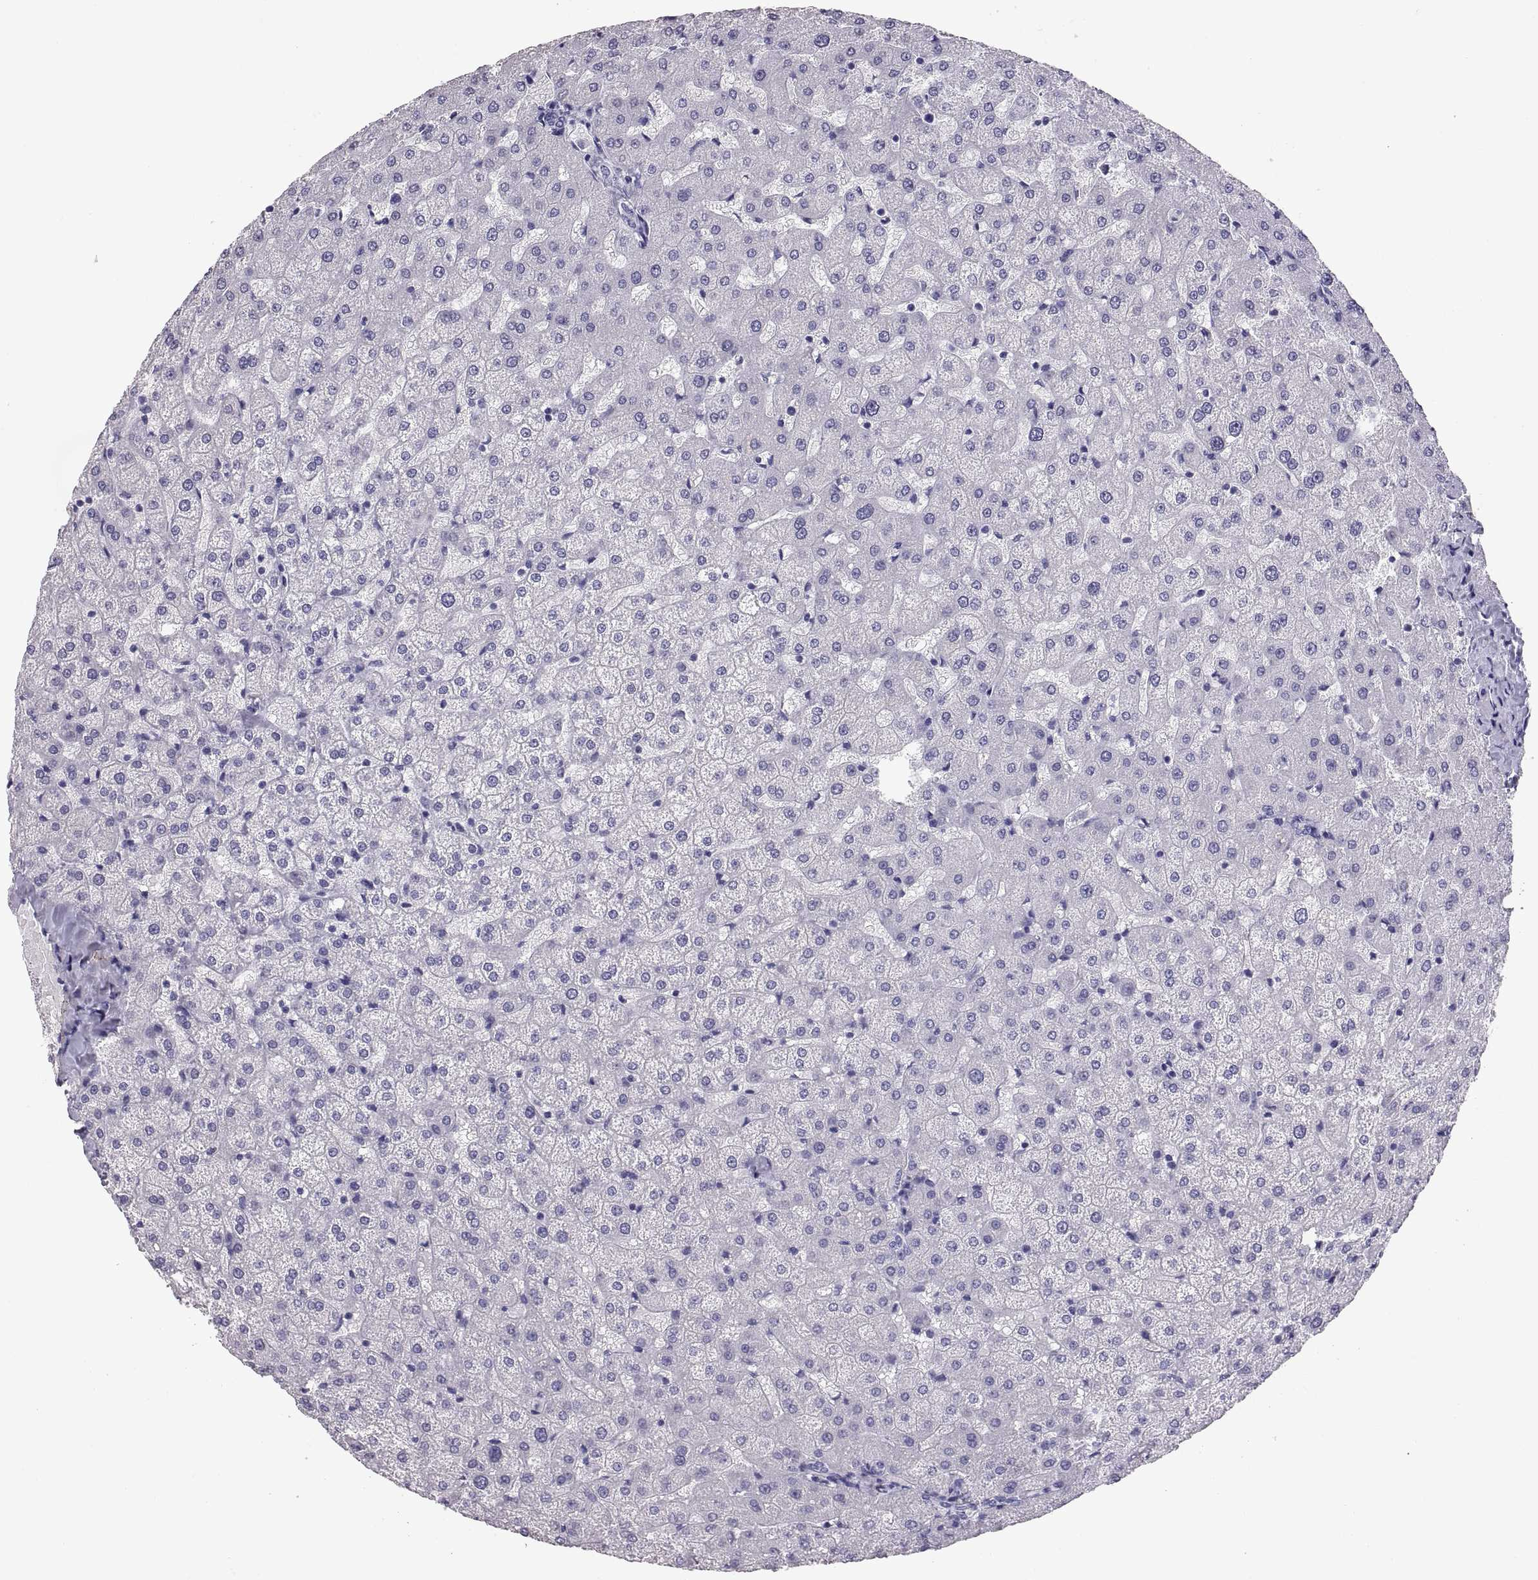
{"staining": {"intensity": "negative", "quantity": "none", "location": "none"}, "tissue": "liver", "cell_type": "Cholangiocytes", "image_type": "normal", "snomed": [{"axis": "morphology", "description": "Normal tissue, NOS"}, {"axis": "topography", "description": "Liver"}], "caption": "This is an IHC micrograph of benign human liver. There is no positivity in cholangiocytes.", "gene": "RNASE12", "patient": {"sex": "female", "age": 50}}